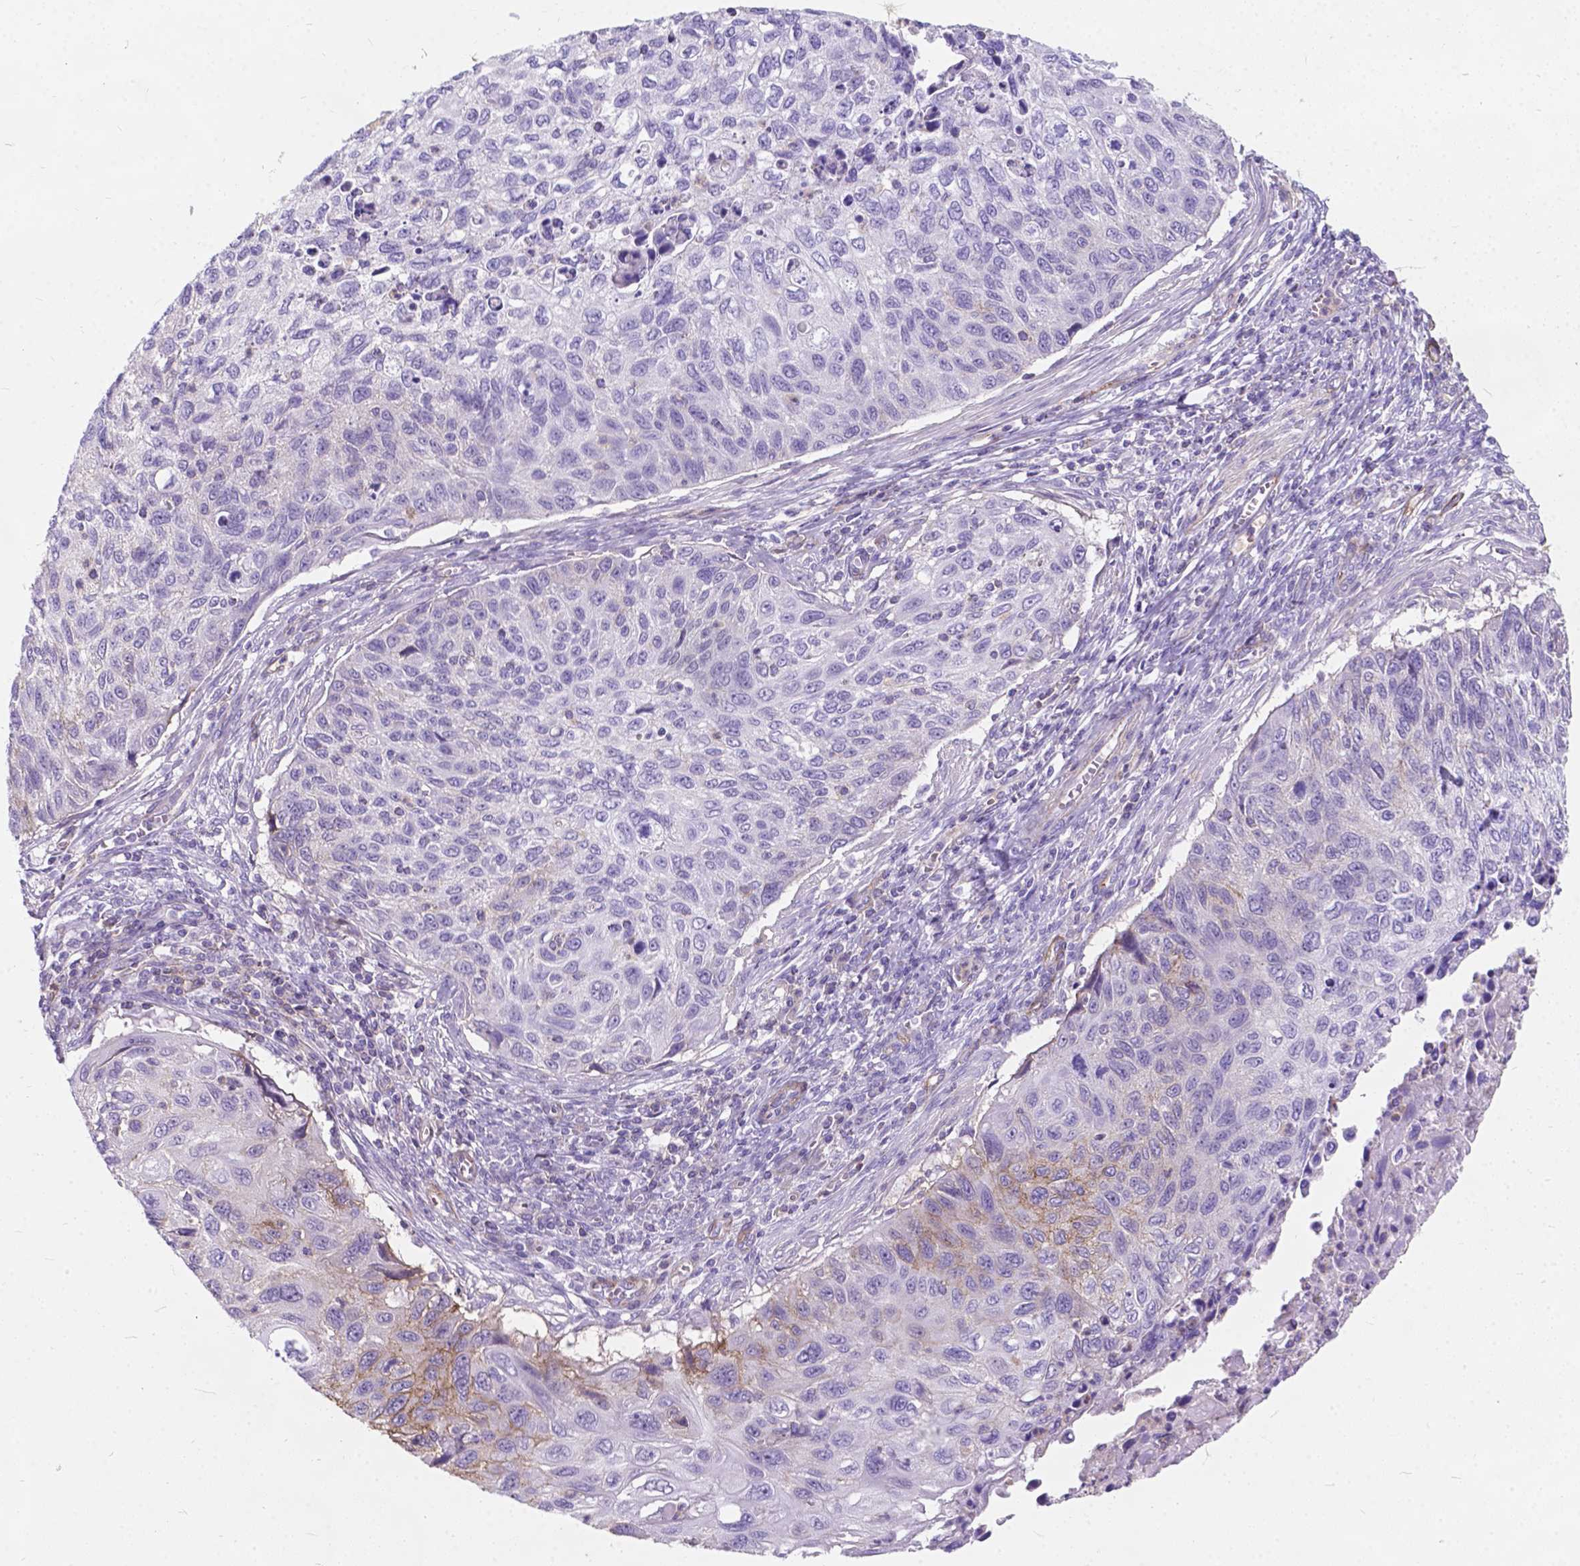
{"staining": {"intensity": "weak", "quantity": "<25%", "location": "cytoplasmic/membranous"}, "tissue": "cervical cancer", "cell_type": "Tumor cells", "image_type": "cancer", "snomed": [{"axis": "morphology", "description": "Squamous cell carcinoma, NOS"}, {"axis": "topography", "description": "Cervix"}], "caption": "The micrograph exhibits no significant expression in tumor cells of cervical squamous cell carcinoma. (Brightfield microscopy of DAB immunohistochemistry (IHC) at high magnification).", "gene": "KIAA0040", "patient": {"sex": "female", "age": 70}}